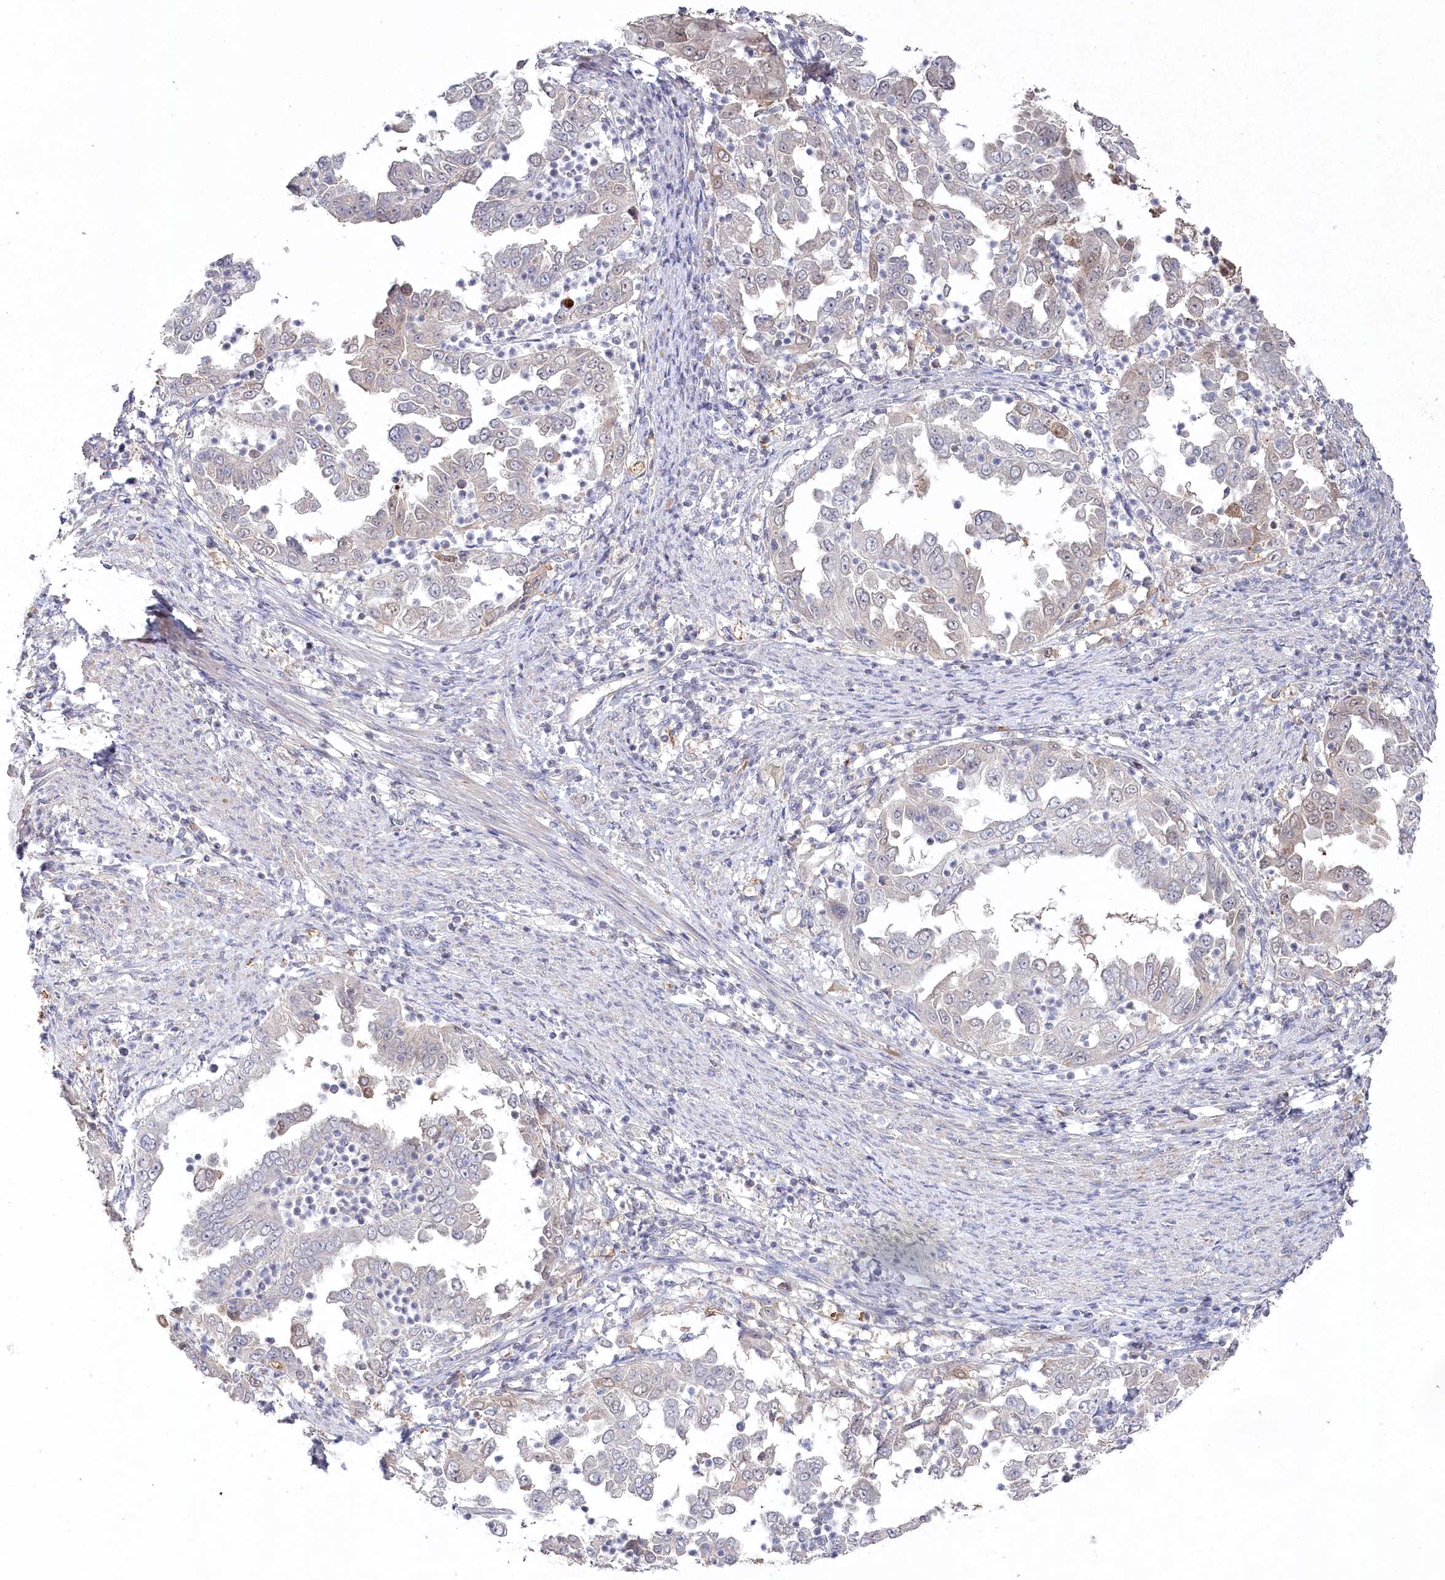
{"staining": {"intensity": "negative", "quantity": "none", "location": "none"}, "tissue": "endometrial cancer", "cell_type": "Tumor cells", "image_type": "cancer", "snomed": [{"axis": "morphology", "description": "Adenocarcinoma, NOS"}, {"axis": "topography", "description": "Endometrium"}], "caption": "A histopathology image of human endometrial cancer (adenocarcinoma) is negative for staining in tumor cells. (Stains: DAB (3,3'-diaminobenzidine) immunohistochemistry (IHC) with hematoxylin counter stain, Microscopy: brightfield microscopy at high magnification).", "gene": "AAMDC", "patient": {"sex": "female", "age": 85}}